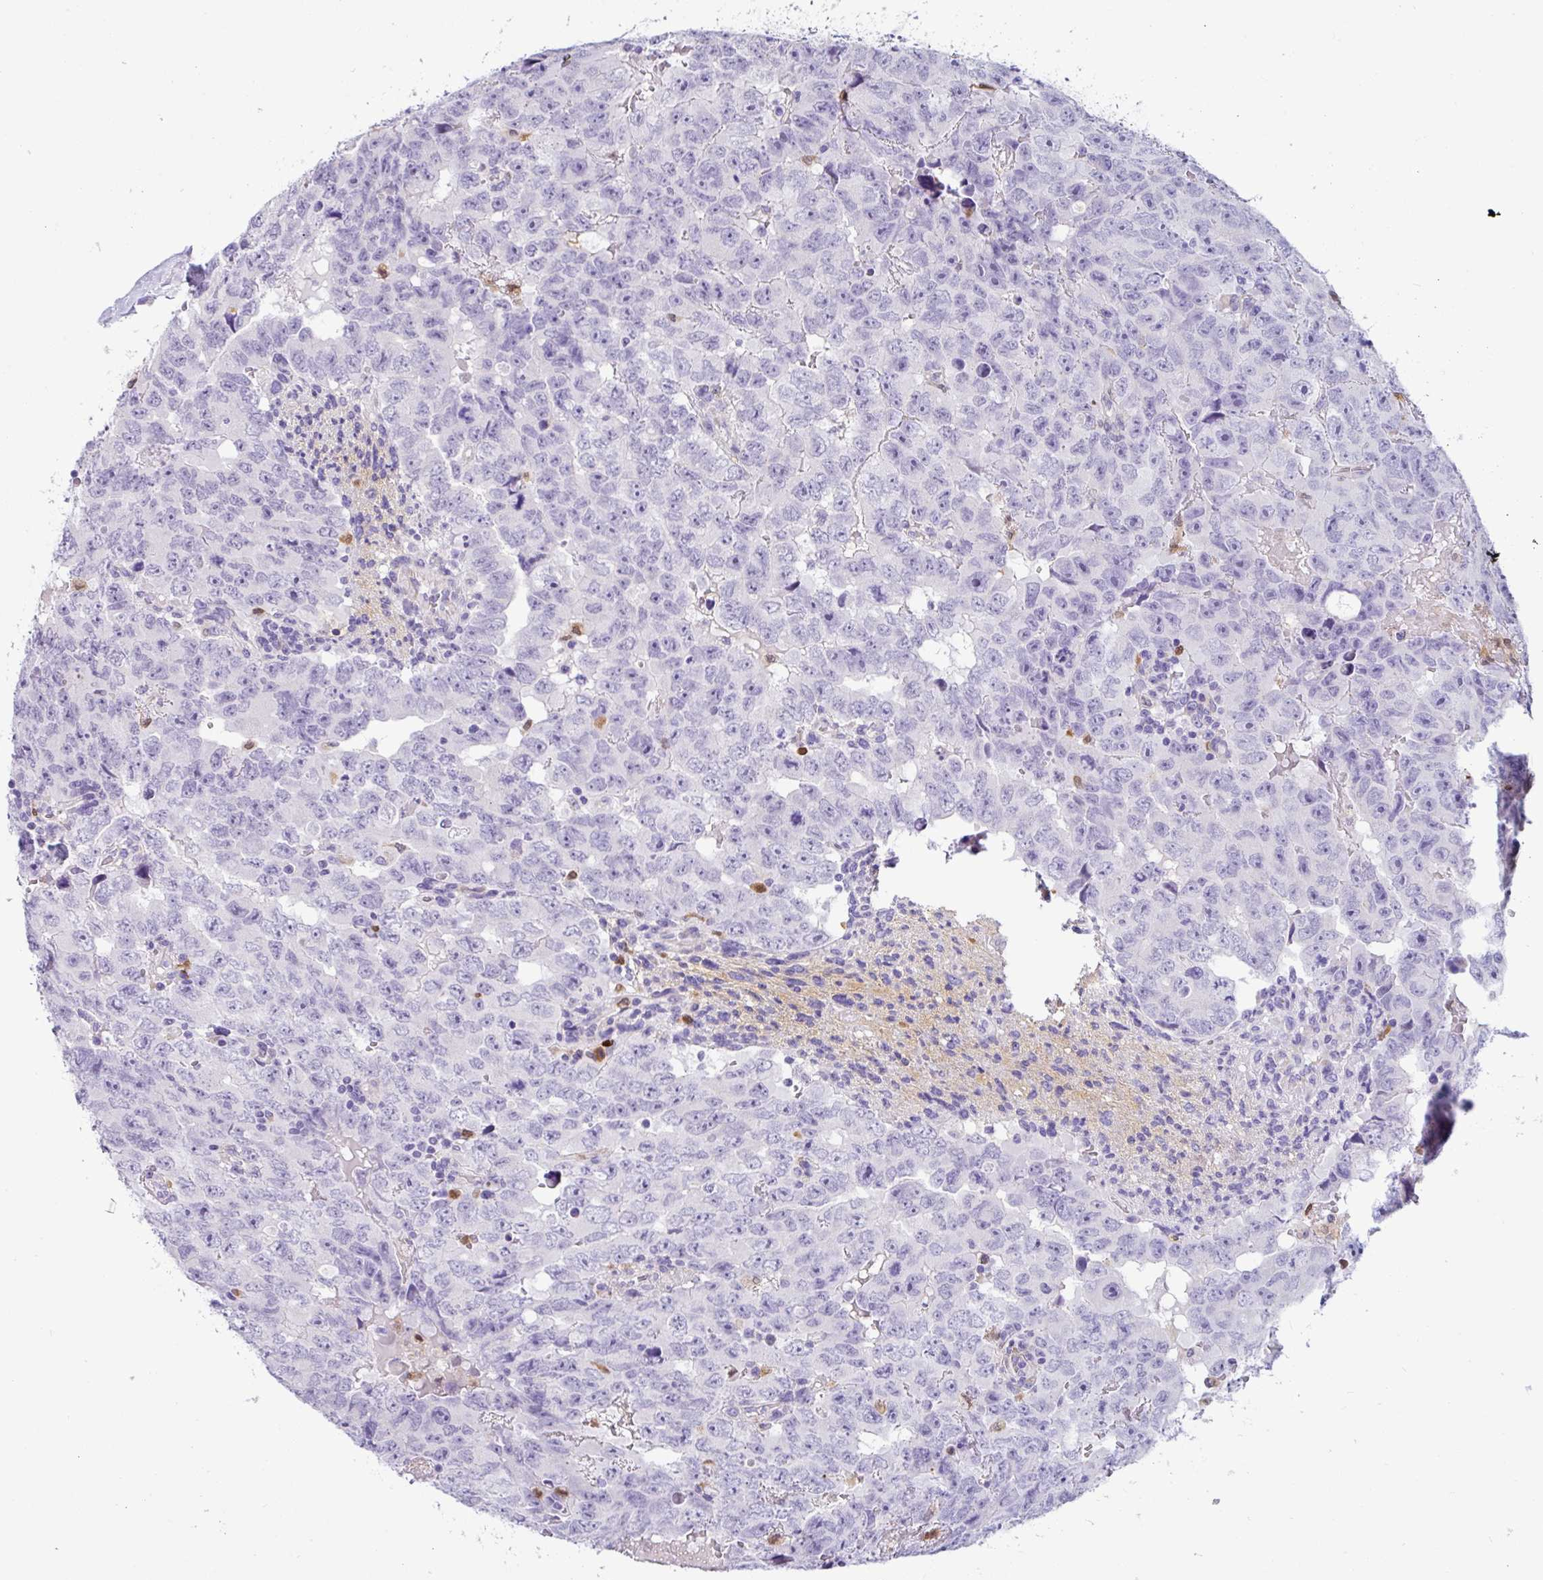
{"staining": {"intensity": "negative", "quantity": "none", "location": "none"}, "tissue": "testis cancer", "cell_type": "Tumor cells", "image_type": "cancer", "snomed": [{"axis": "morphology", "description": "Carcinoma, Embryonal, NOS"}, {"axis": "topography", "description": "Testis"}], "caption": "An image of human testis embryonal carcinoma is negative for staining in tumor cells.", "gene": "SH2D3C", "patient": {"sex": "male", "age": 24}}